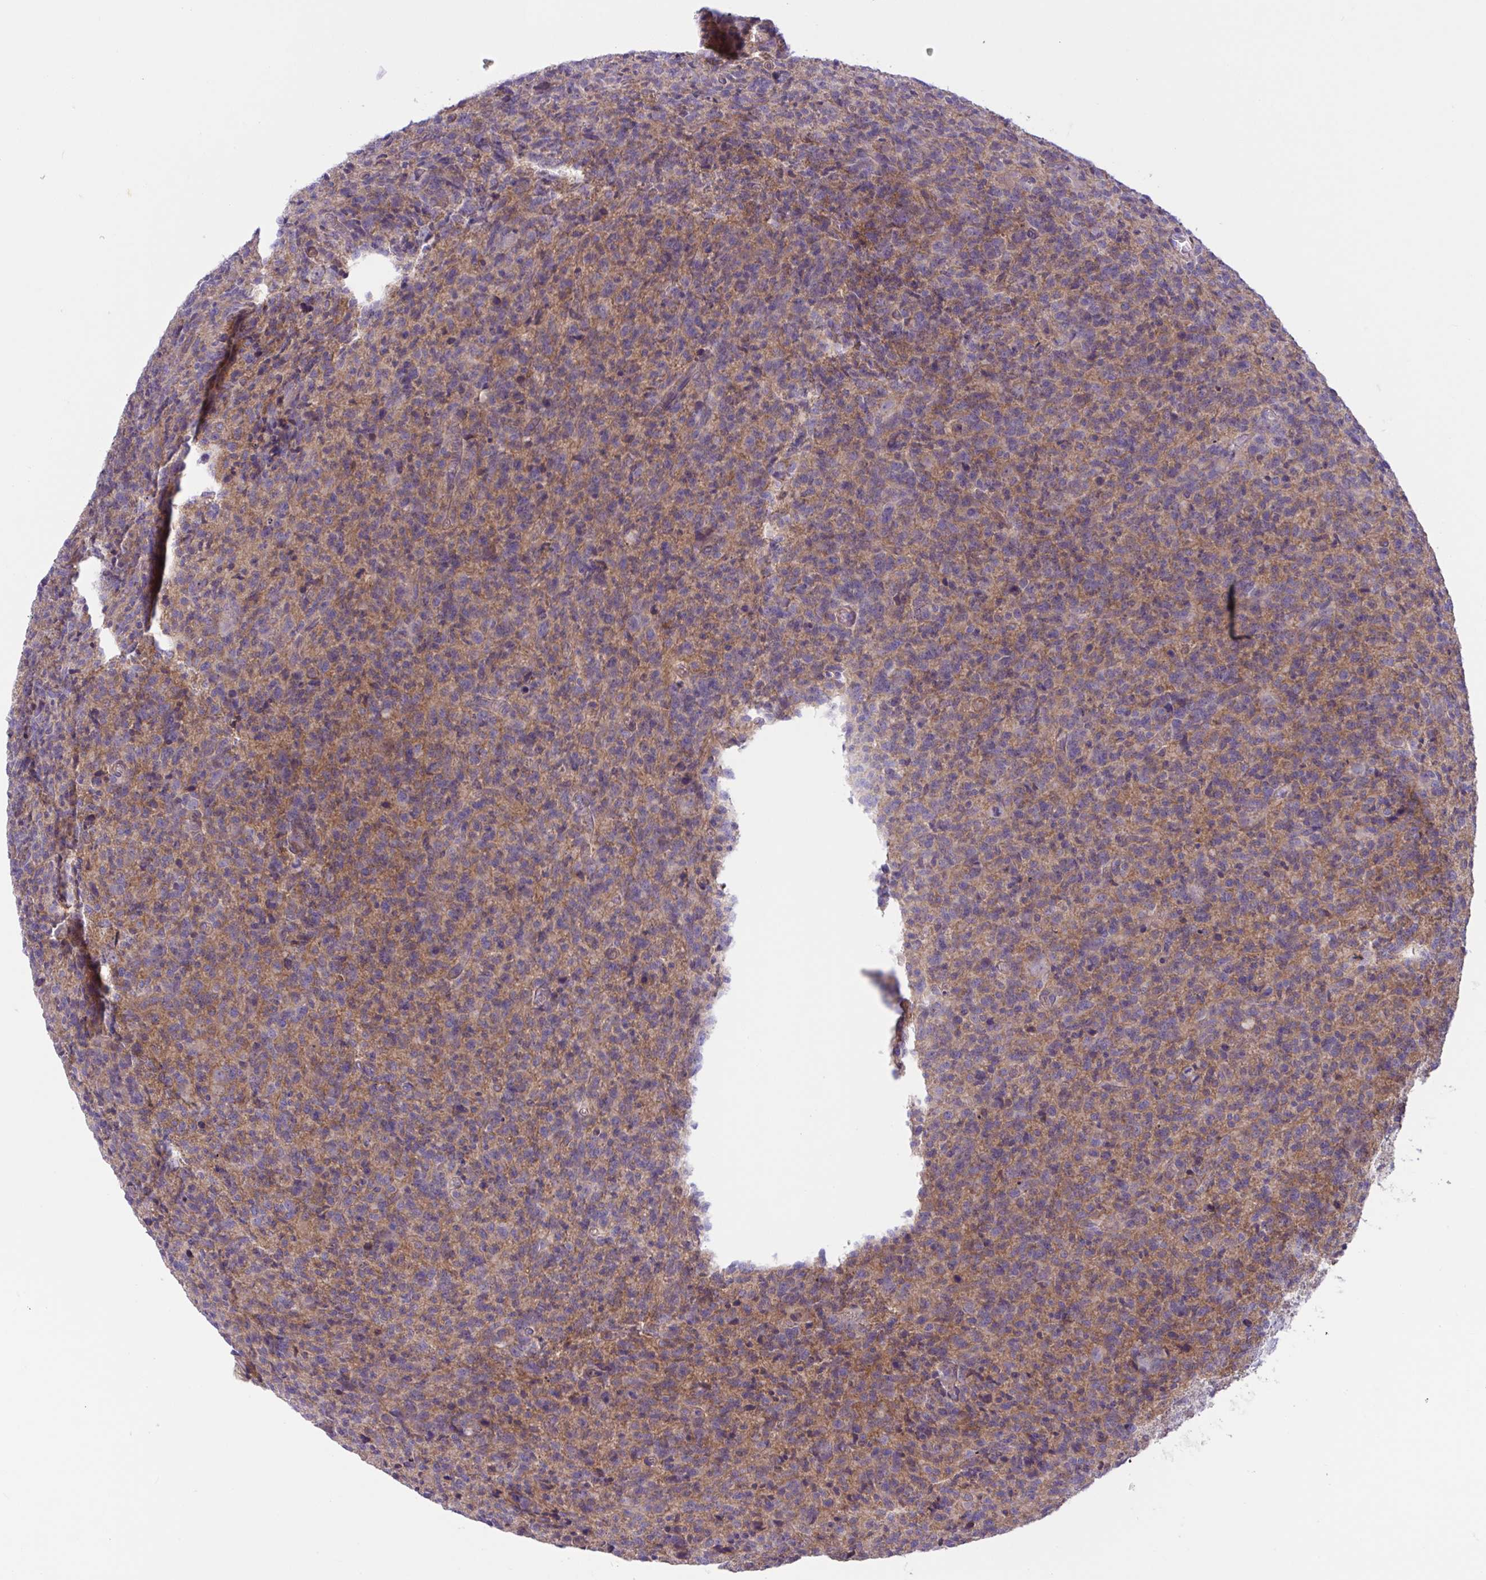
{"staining": {"intensity": "weak", "quantity": ">75%", "location": "cytoplasmic/membranous"}, "tissue": "glioma", "cell_type": "Tumor cells", "image_type": "cancer", "snomed": [{"axis": "morphology", "description": "Glioma, malignant, High grade"}, {"axis": "topography", "description": "Brain"}], "caption": "Weak cytoplasmic/membranous positivity for a protein is appreciated in approximately >75% of tumor cells of glioma using immunohistochemistry (IHC).", "gene": "TTC7B", "patient": {"sex": "male", "age": 76}}